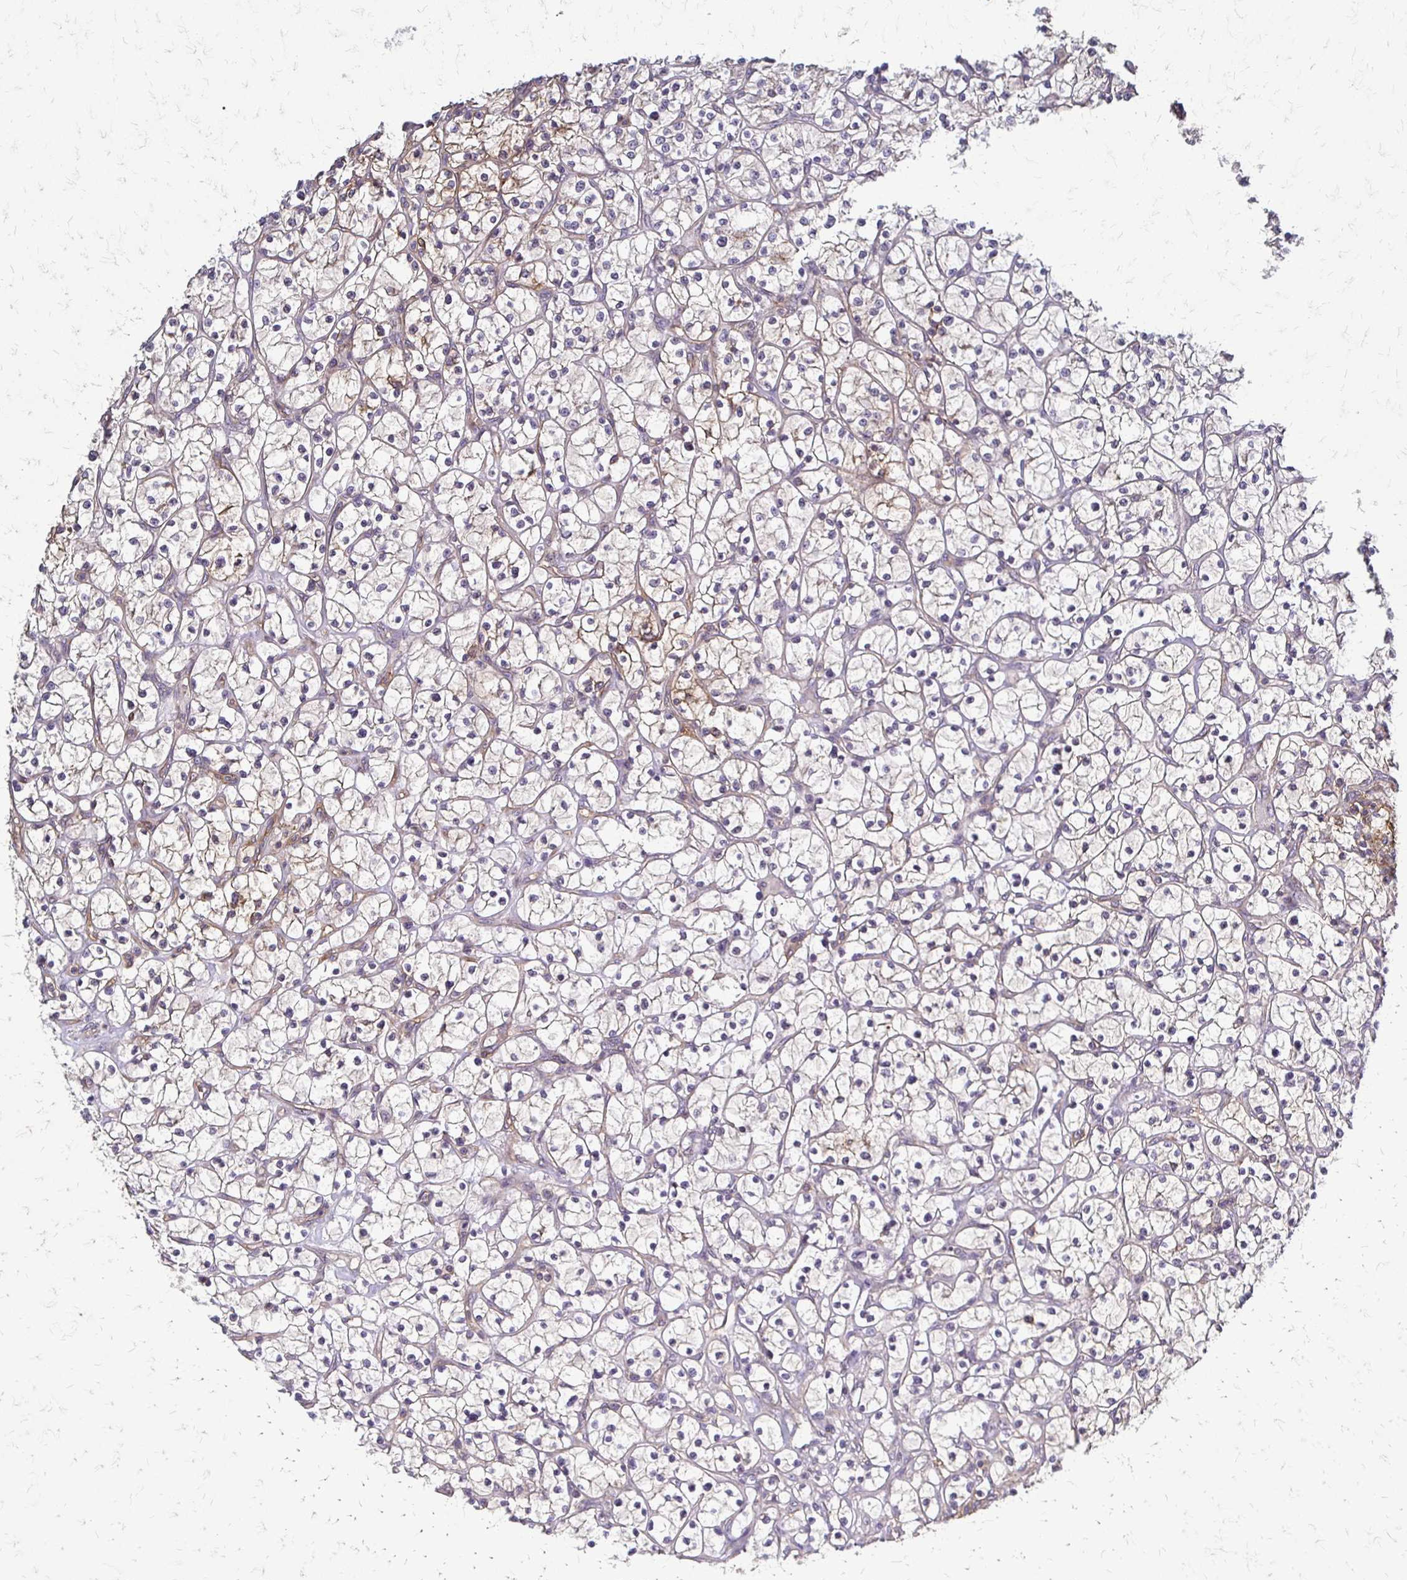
{"staining": {"intensity": "weak", "quantity": "25%-75%", "location": "cytoplasmic/membranous"}, "tissue": "renal cancer", "cell_type": "Tumor cells", "image_type": "cancer", "snomed": [{"axis": "morphology", "description": "Adenocarcinoma, NOS"}, {"axis": "topography", "description": "Kidney"}], "caption": "High-magnification brightfield microscopy of renal cancer stained with DAB (brown) and counterstained with hematoxylin (blue). tumor cells exhibit weak cytoplasmic/membranous expression is appreciated in approximately25%-75% of cells.", "gene": "SLC9A9", "patient": {"sex": "female", "age": 64}}